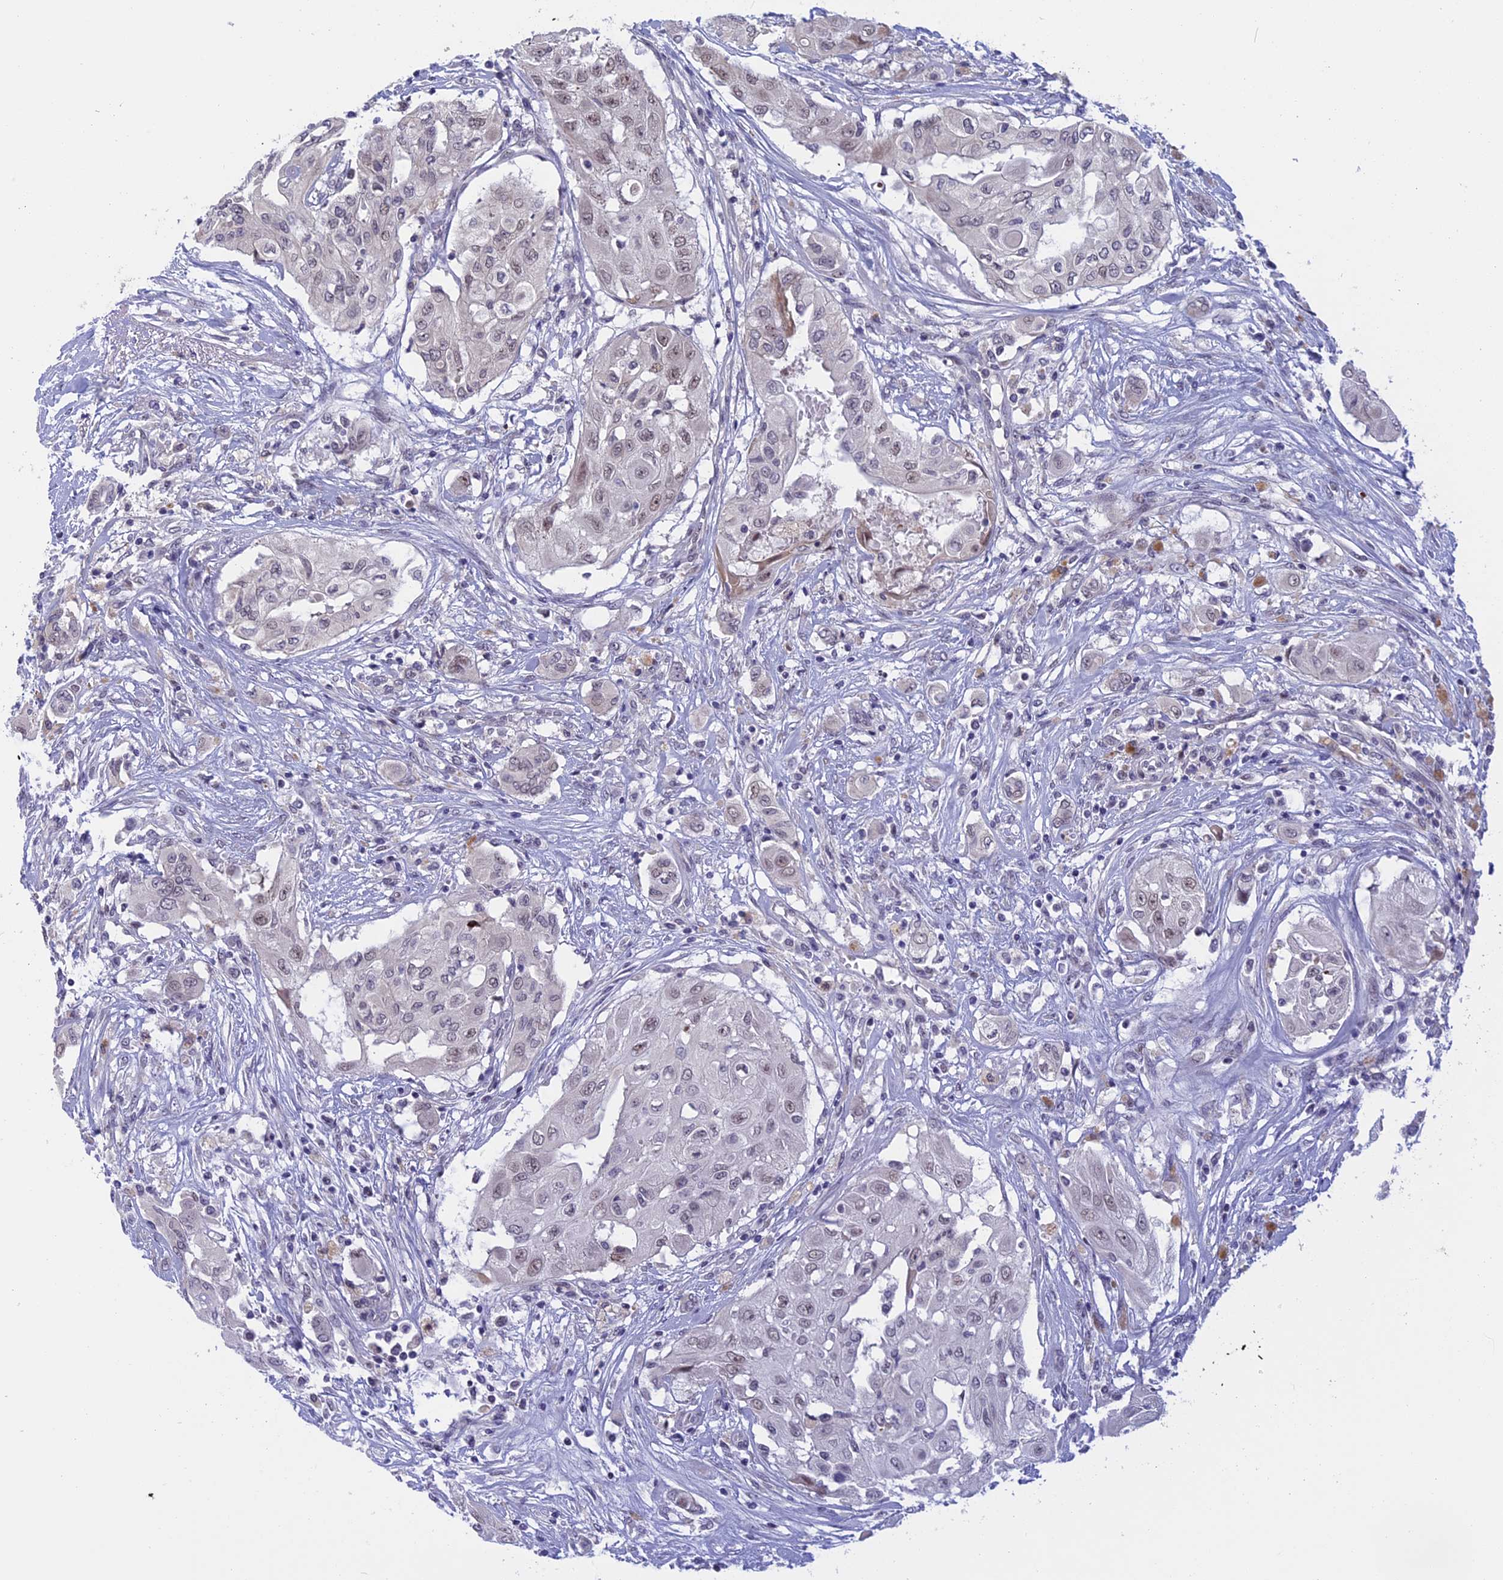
{"staining": {"intensity": "weak", "quantity": "25%-75%", "location": "nuclear"}, "tissue": "thyroid cancer", "cell_type": "Tumor cells", "image_type": "cancer", "snomed": [{"axis": "morphology", "description": "Papillary adenocarcinoma, NOS"}, {"axis": "topography", "description": "Thyroid gland"}], "caption": "Protein expression by immunohistochemistry shows weak nuclear positivity in about 25%-75% of tumor cells in papillary adenocarcinoma (thyroid).", "gene": "POLR2C", "patient": {"sex": "female", "age": 59}}